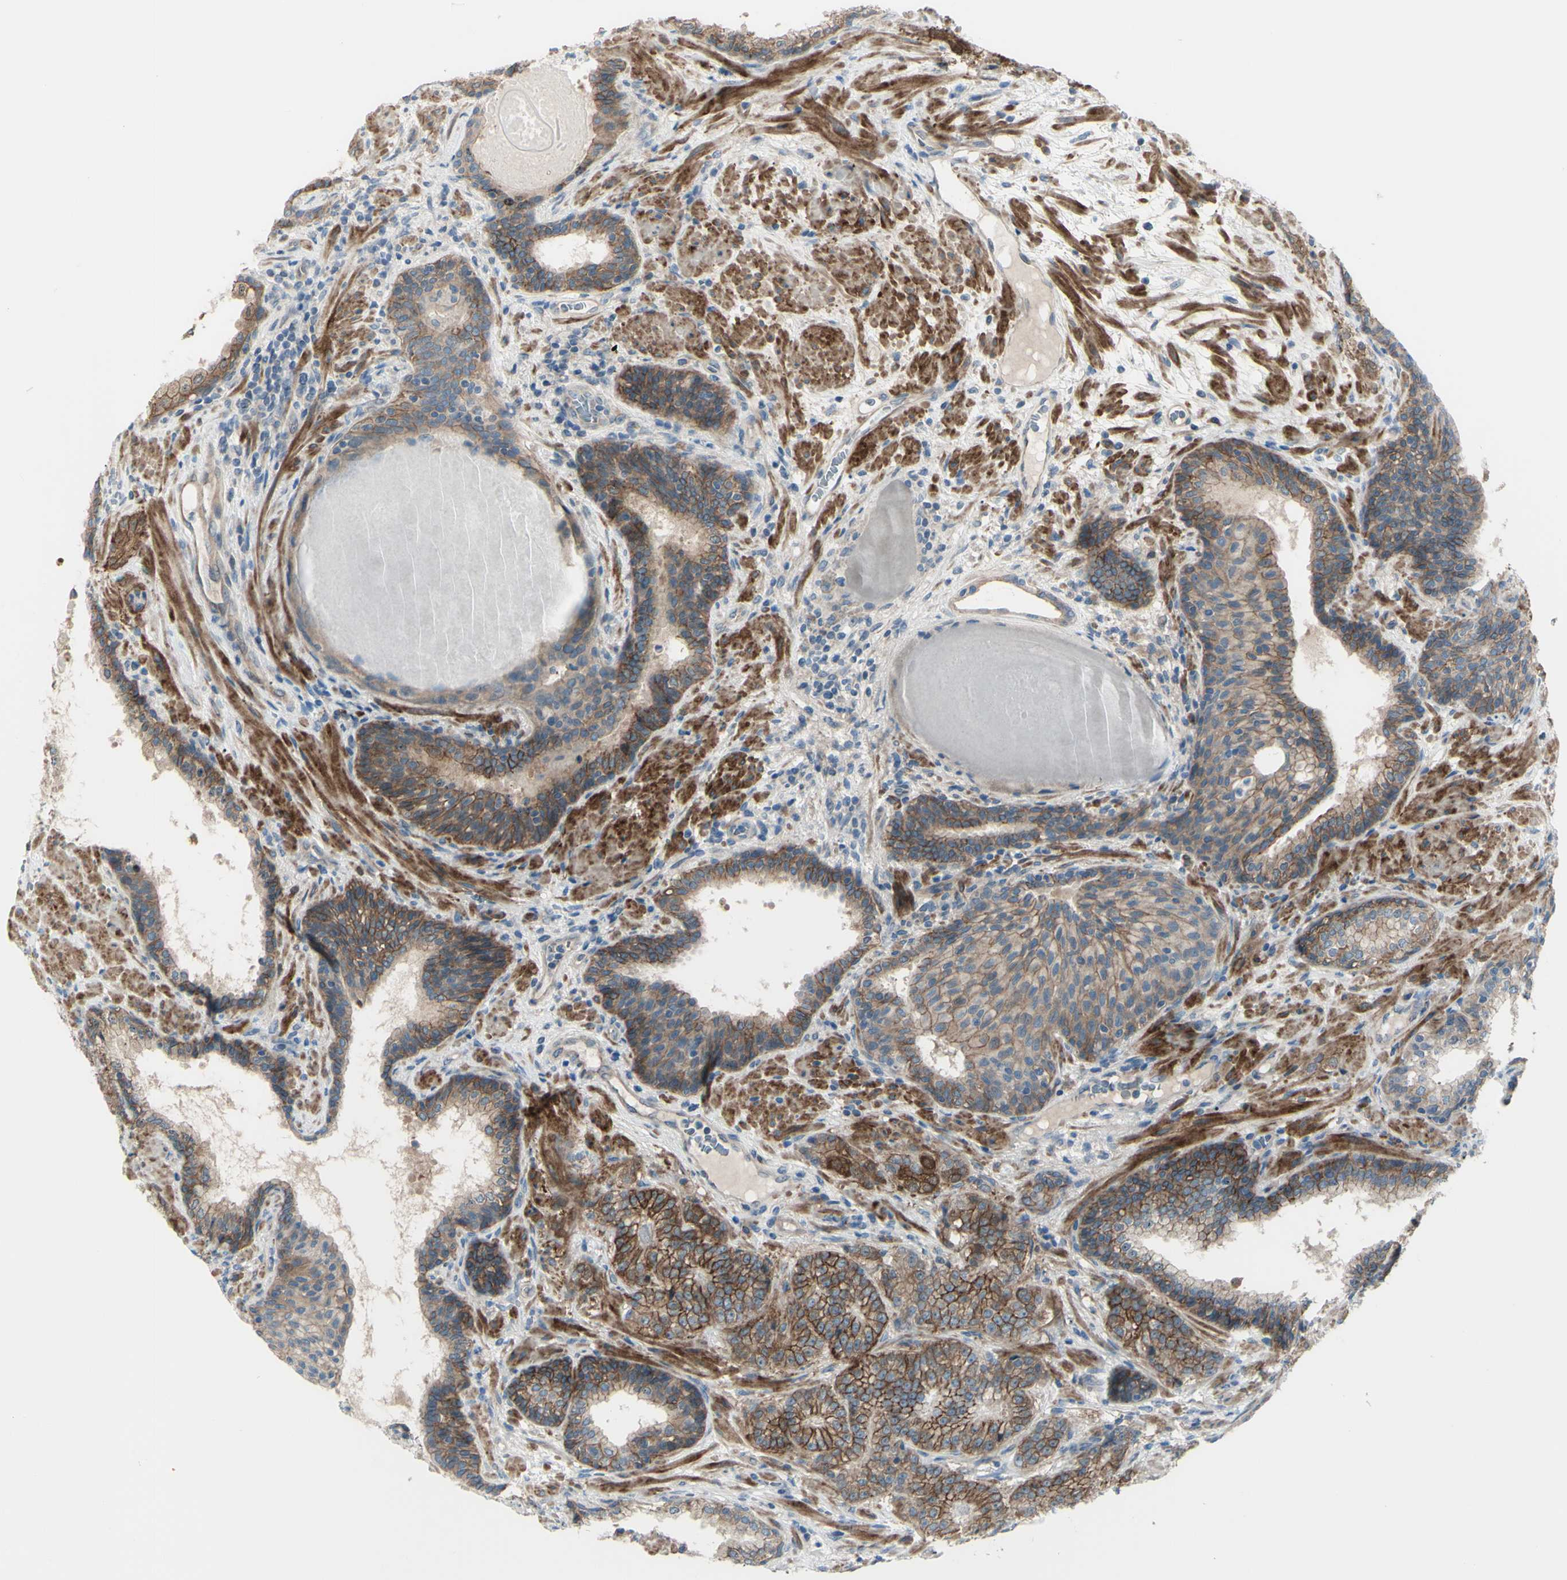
{"staining": {"intensity": "strong", "quantity": ">75%", "location": "cytoplasmic/membranous"}, "tissue": "prostate cancer", "cell_type": "Tumor cells", "image_type": "cancer", "snomed": [{"axis": "morphology", "description": "Adenocarcinoma, High grade"}, {"axis": "topography", "description": "Prostate"}], "caption": "Immunohistochemistry of adenocarcinoma (high-grade) (prostate) displays high levels of strong cytoplasmic/membranous positivity in approximately >75% of tumor cells.", "gene": "LRRK1", "patient": {"sex": "male", "age": 61}}